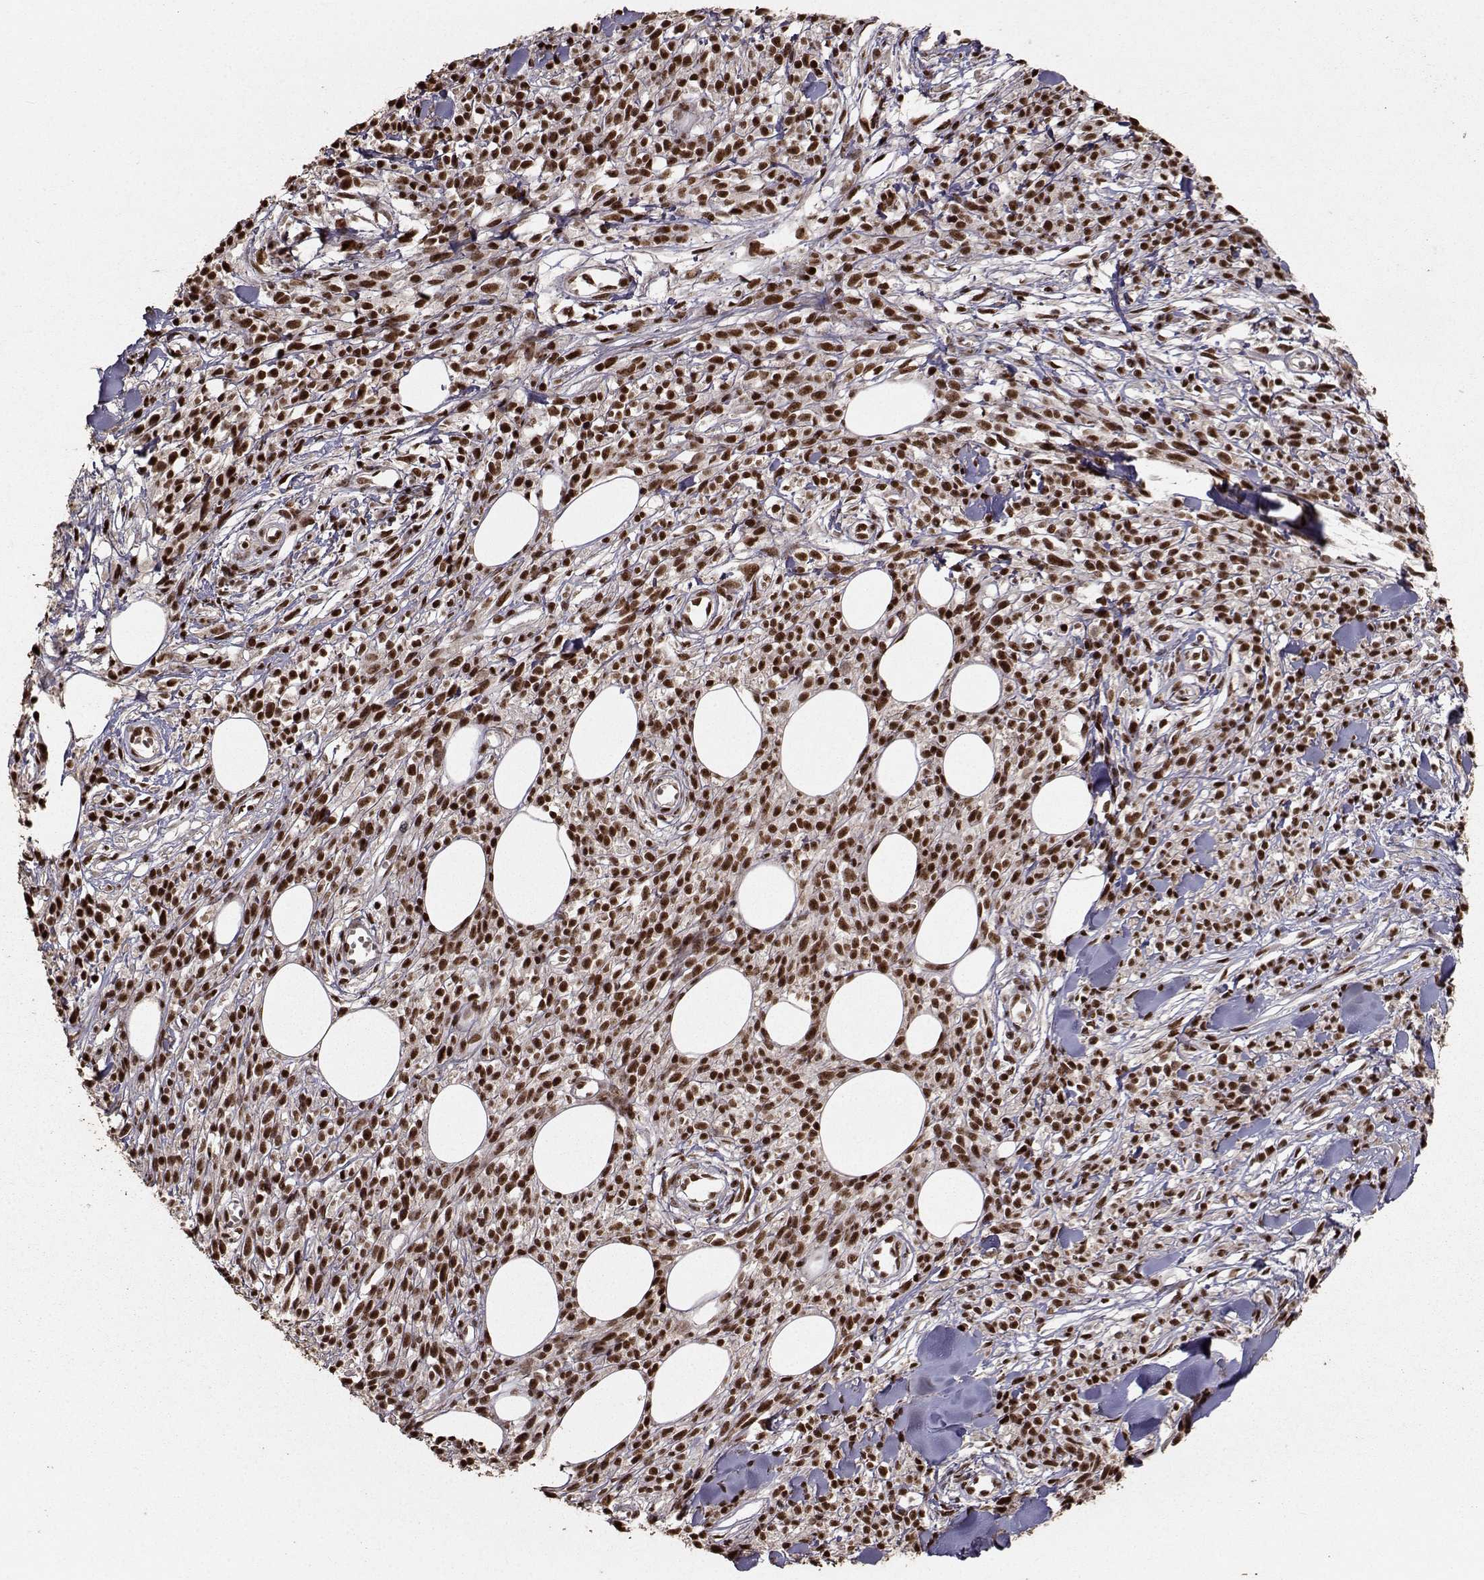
{"staining": {"intensity": "strong", "quantity": ">75%", "location": "nuclear"}, "tissue": "melanoma", "cell_type": "Tumor cells", "image_type": "cancer", "snomed": [{"axis": "morphology", "description": "Malignant melanoma, NOS"}, {"axis": "topography", "description": "Skin"}, {"axis": "topography", "description": "Skin of trunk"}], "caption": "Immunohistochemistry staining of melanoma, which exhibits high levels of strong nuclear expression in about >75% of tumor cells indicating strong nuclear protein positivity. The staining was performed using DAB (brown) for protein detection and nuclei were counterstained in hematoxylin (blue).", "gene": "SF1", "patient": {"sex": "male", "age": 74}}